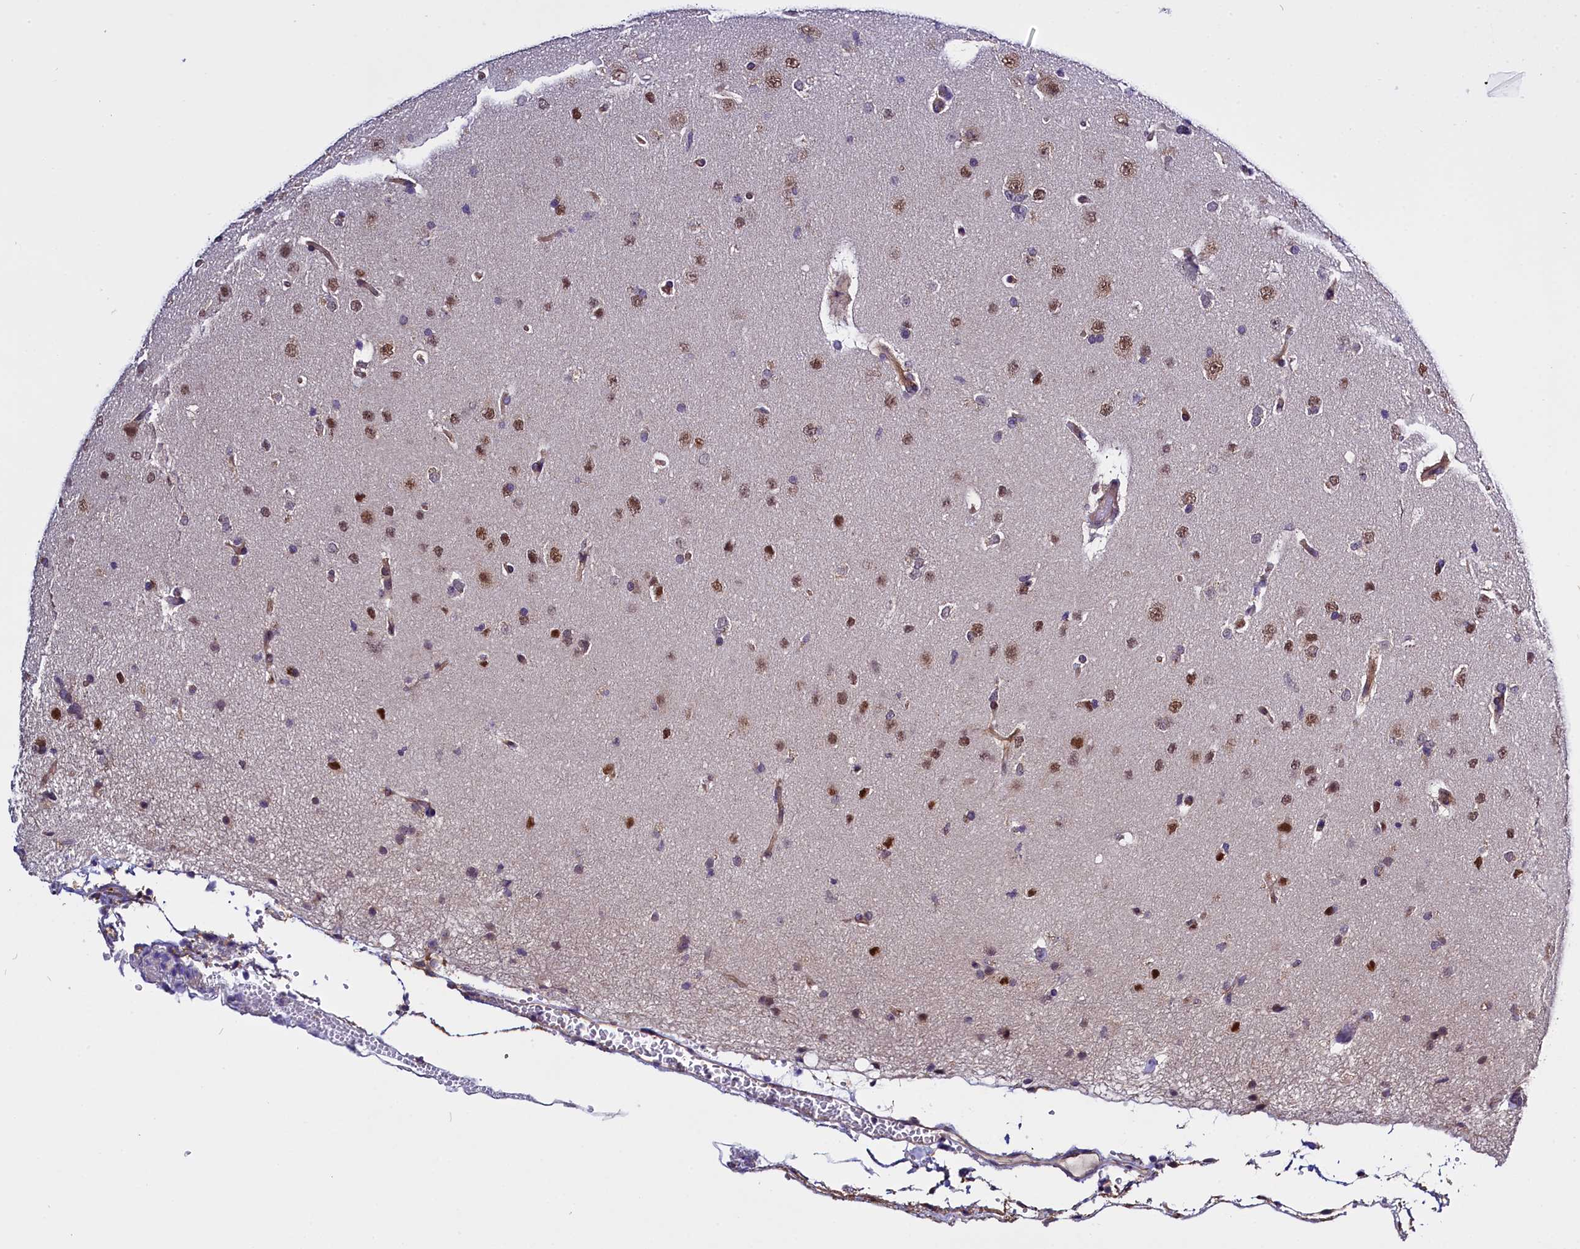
{"staining": {"intensity": "moderate", "quantity": ">75%", "location": "nuclear"}, "tissue": "glioma", "cell_type": "Tumor cells", "image_type": "cancer", "snomed": [{"axis": "morphology", "description": "Glioma, malignant, High grade"}, {"axis": "topography", "description": "Brain"}], "caption": "A brown stain shows moderate nuclear positivity of a protein in human high-grade glioma (malignant) tumor cells. (IHC, brightfield microscopy, high magnification).", "gene": "UACA", "patient": {"sex": "male", "age": 72}}